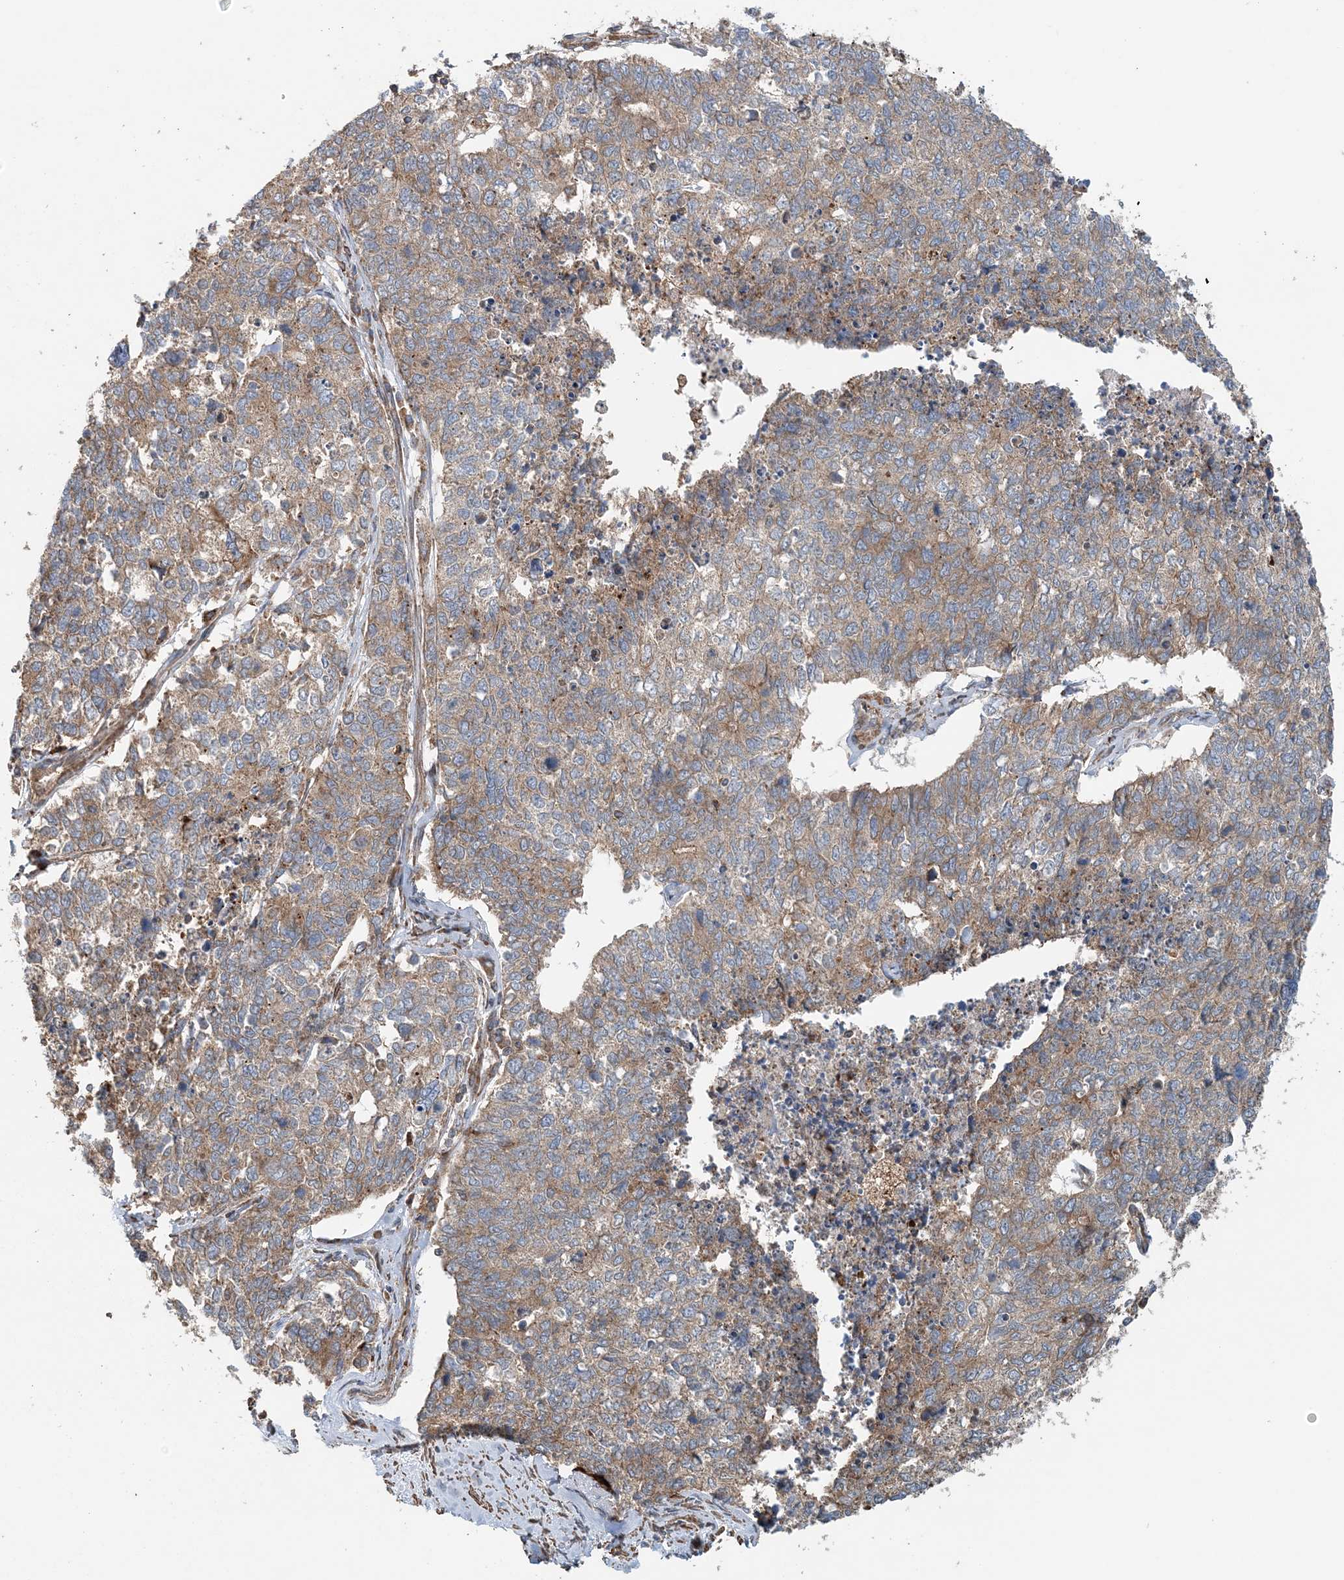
{"staining": {"intensity": "weak", "quantity": ">75%", "location": "cytoplasmic/membranous"}, "tissue": "cervical cancer", "cell_type": "Tumor cells", "image_type": "cancer", "snomed": [{"axis": "morphology", "description": "Squamous cell carcinoma, NOS"}, {"axis": "topography", "description": "Cervix"}], "caption": "An image of human squamous cell carcinoma (cervical) stained for a protein shows weak cytoplasmic/membranous brown staining in tumor cells. (Brightfield microscopy of DAB IHC at high magnification).", "gene": "TTI1", "patient": {"sex": "female", "age": 63}}